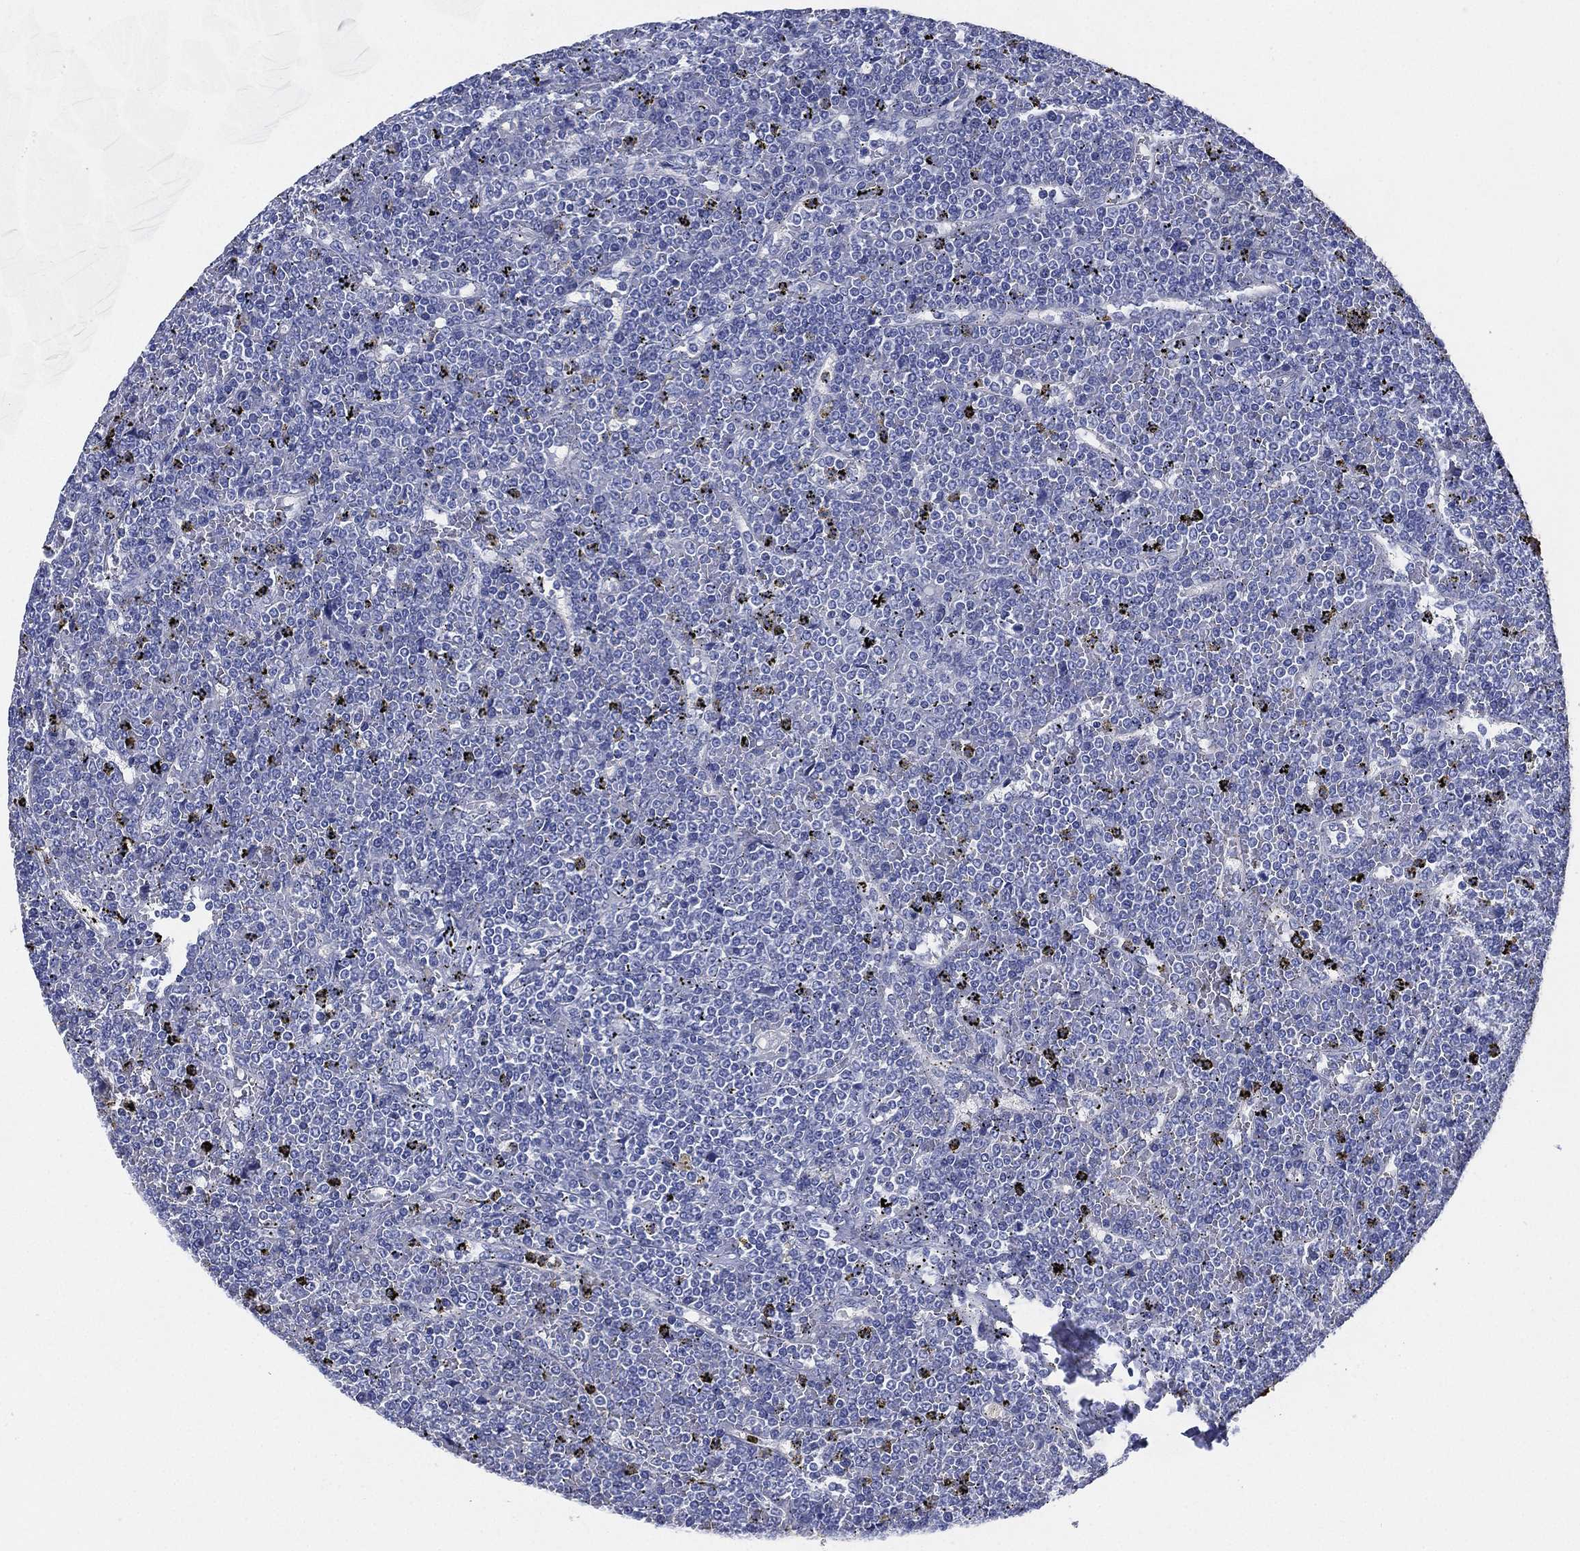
{"staining": {"intensity": "negative", "quantity": "none", "location": "none"}, "tissue": "lymphoma", "cell_type": "Tumor cells", "image_type": "cancer", "snomed": [{"axis": "morphology", "description": "Malignant lymphoma, non-Hodgkin's type, Low grade"}, {"axis": "topography", "description": "Spleen"}], "caption": "This is a micrograph of immunohistochemistry staining of malignant lymphoma, non-Hodgkin's type (low-grade), which shows no positivity in tumor cells.", "gene": "CCDC70", "patient": {"sex": "female", "age": 19}}